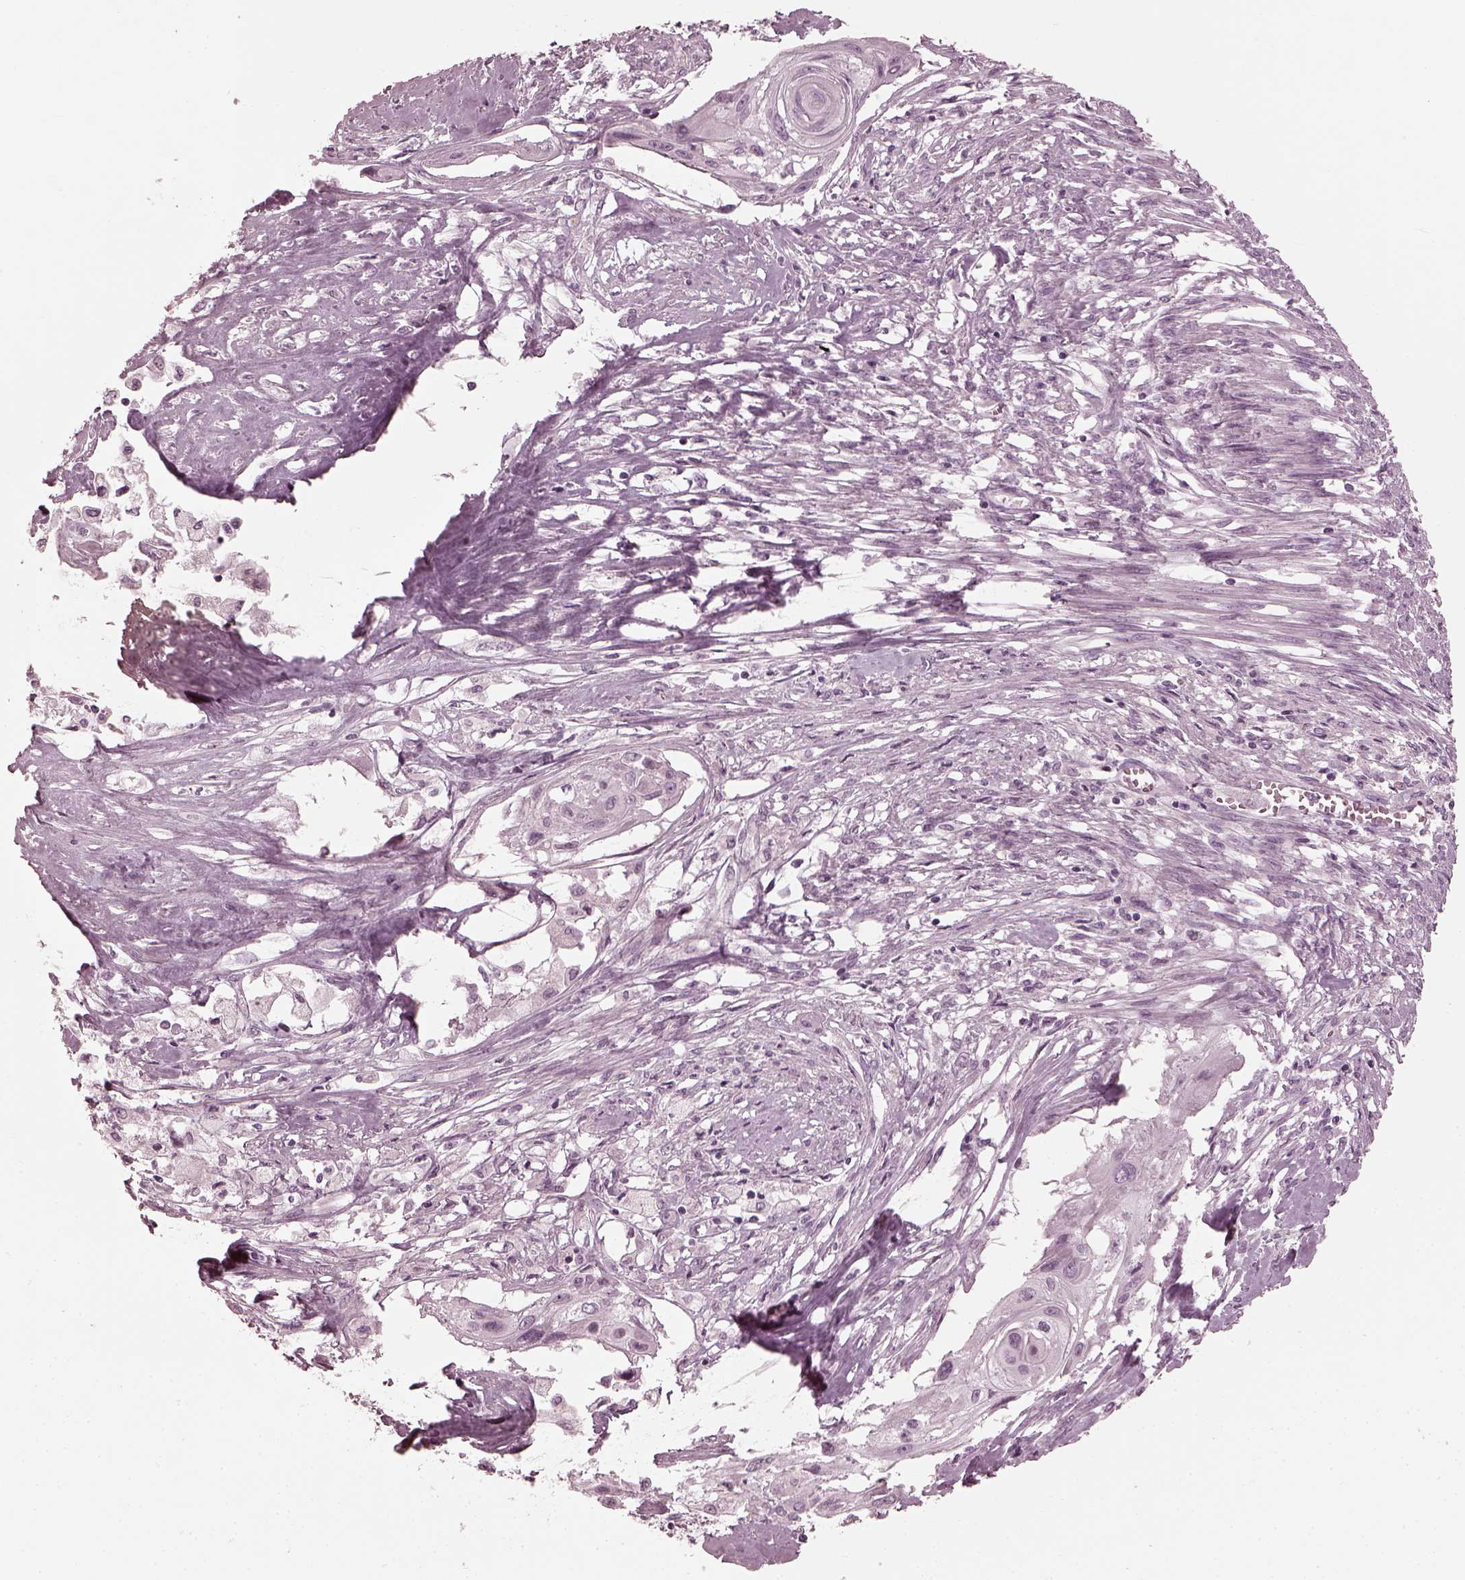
{"staining": {"intensity": "negative", "quantity": "none", "location": "none"}, "tissue": "cervical cancer", "cell_type": "Tumor cells", "image_type": "cancer", "snomed": [{"axis": "morphology", "description": "Squamous cell carcinoma, NOS"}, {"axis": "topography", "description": "Cervix"}], "caption": "The histopathology image displays no significant expression in tumor cells of squamous cell carcinoma (cervical).", "gene": "SAXO2", "patient": {"sex": "female", "age": 49}}